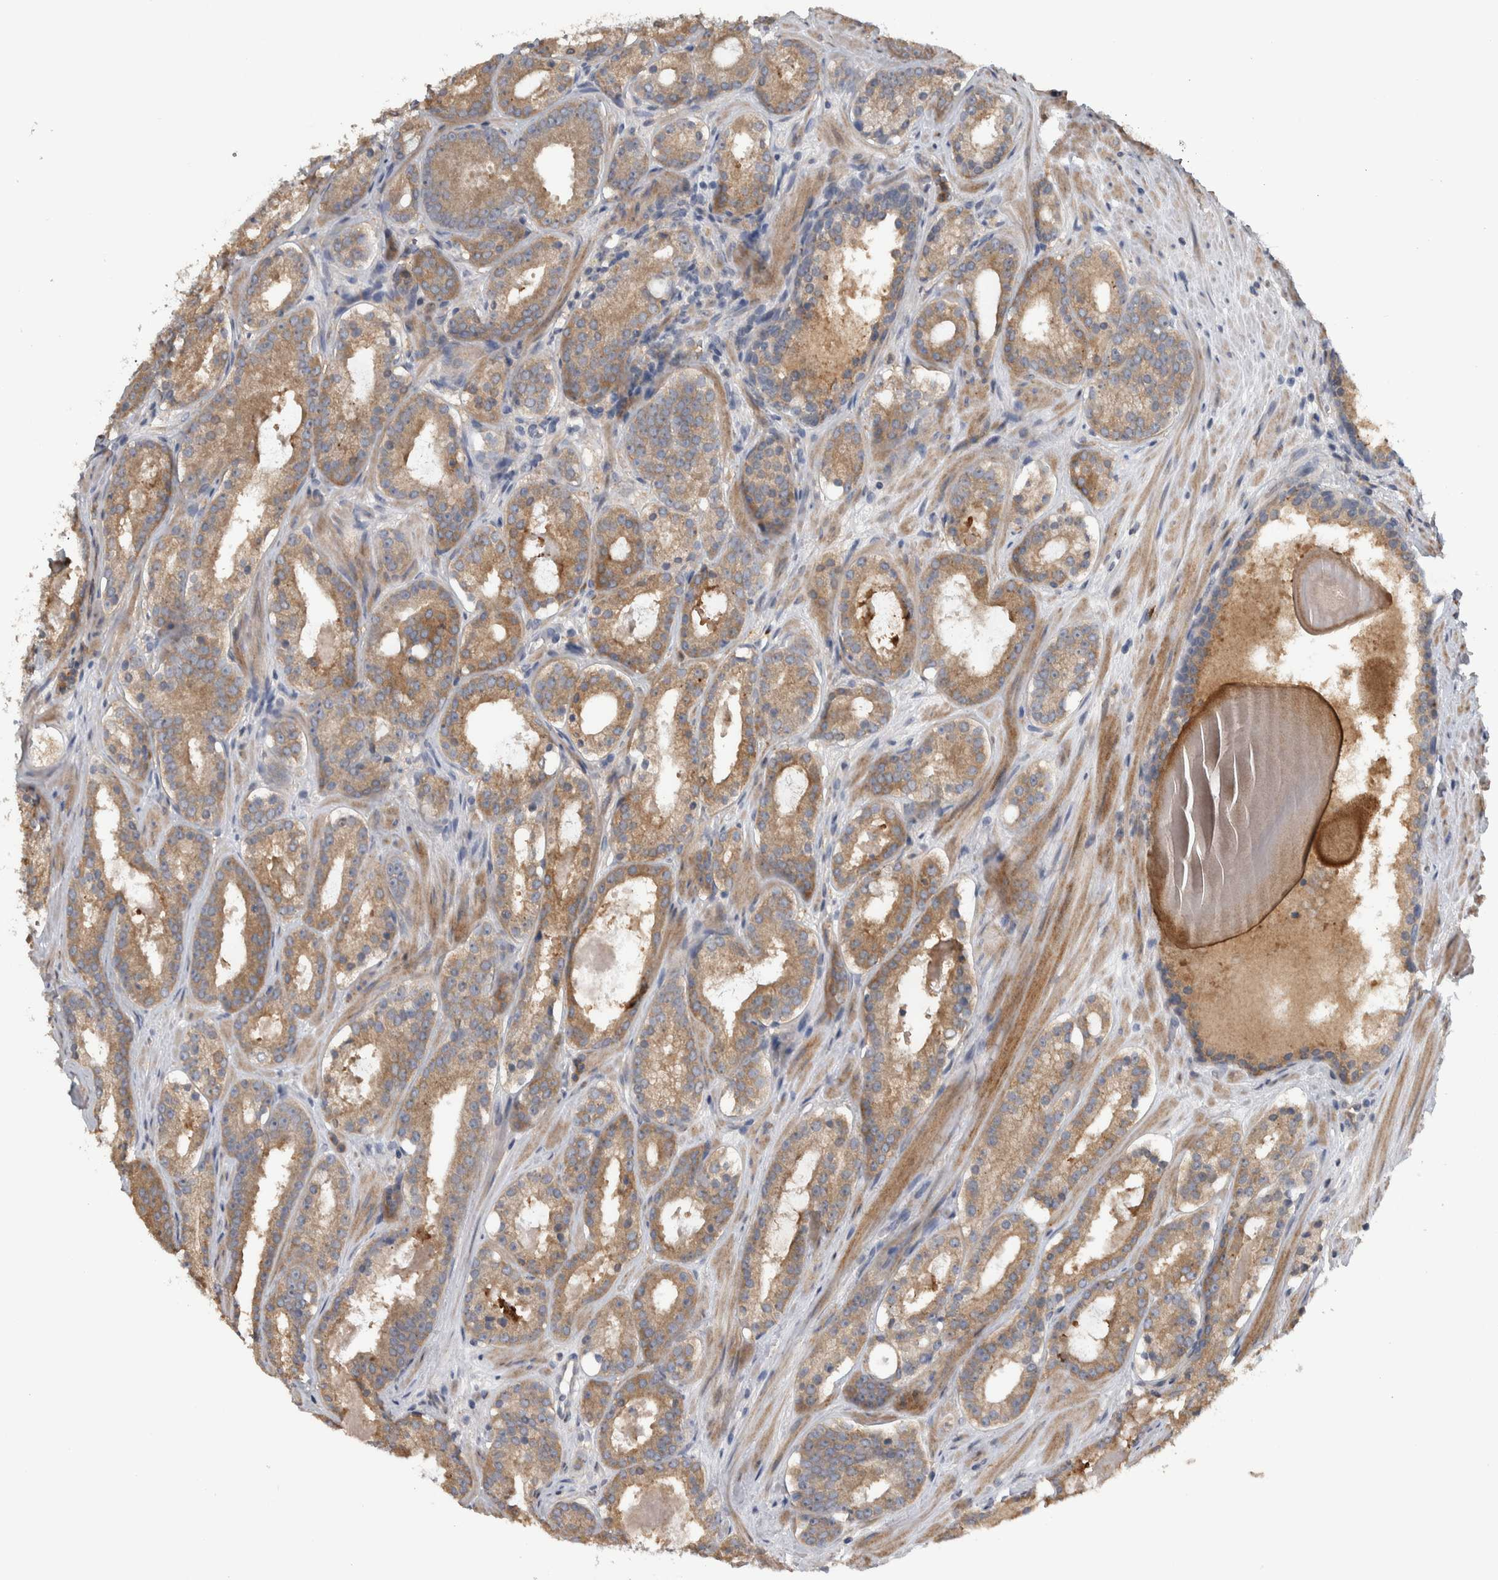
{"staining": {"intensity": "moderate", "quantity": ">75%", "location": "cytoplasmic/membranous"}, "tissue": "prostate cancer", "cell_type": "Tumor cells", "image_type": "cancer", "snomed": [{"axis": "morphology", "description": "Adenocarcinoma, Low grade"}, {"axis": "topography", "description": "Prostate"}], "caption": "Prostate cancer stained with a protein marker shows moderate staining in tumor cells.", "gene": "NT5C2", "patient": {"sex": "male", "age": 69}}